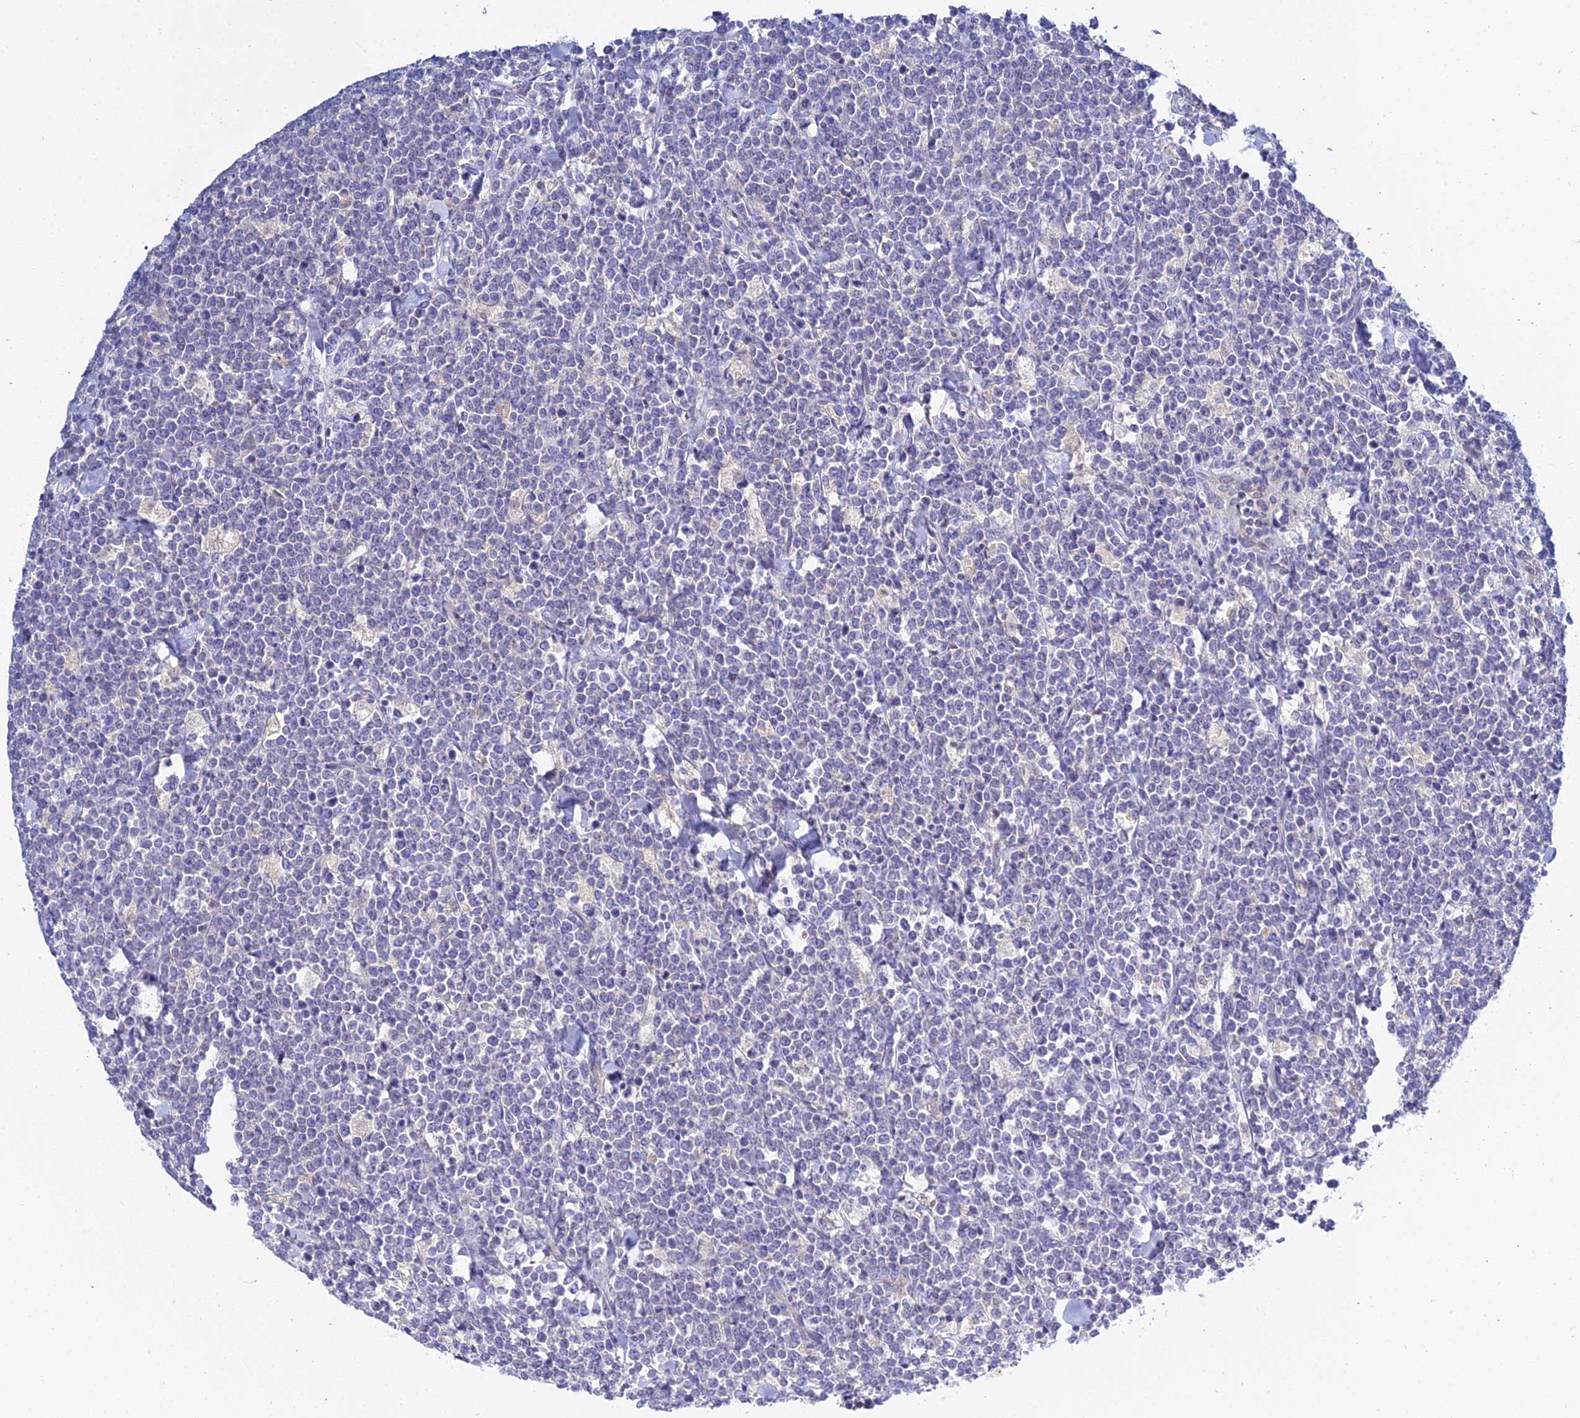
{"staining": {"intensity": "negative", "quantity": "none", "location": "none"}, "tissue": "lymphoma", "cell_type": "Tumor cells", "image_type": "cancer", "snomed": [{"axis": "morphology", "description": "Malignant lymphoma, non-Hodgkin's type, High grade"}, {"axis": "topography", "description": "Small intestine"}], "caption": "Protein analysis of high-grade malignant lymphoma, non-Hodgkin's type exhibits no significant positivity in tumor cells.", "gene": "APOBEC3H", "patient": {"sex": "male", "age": 8}}